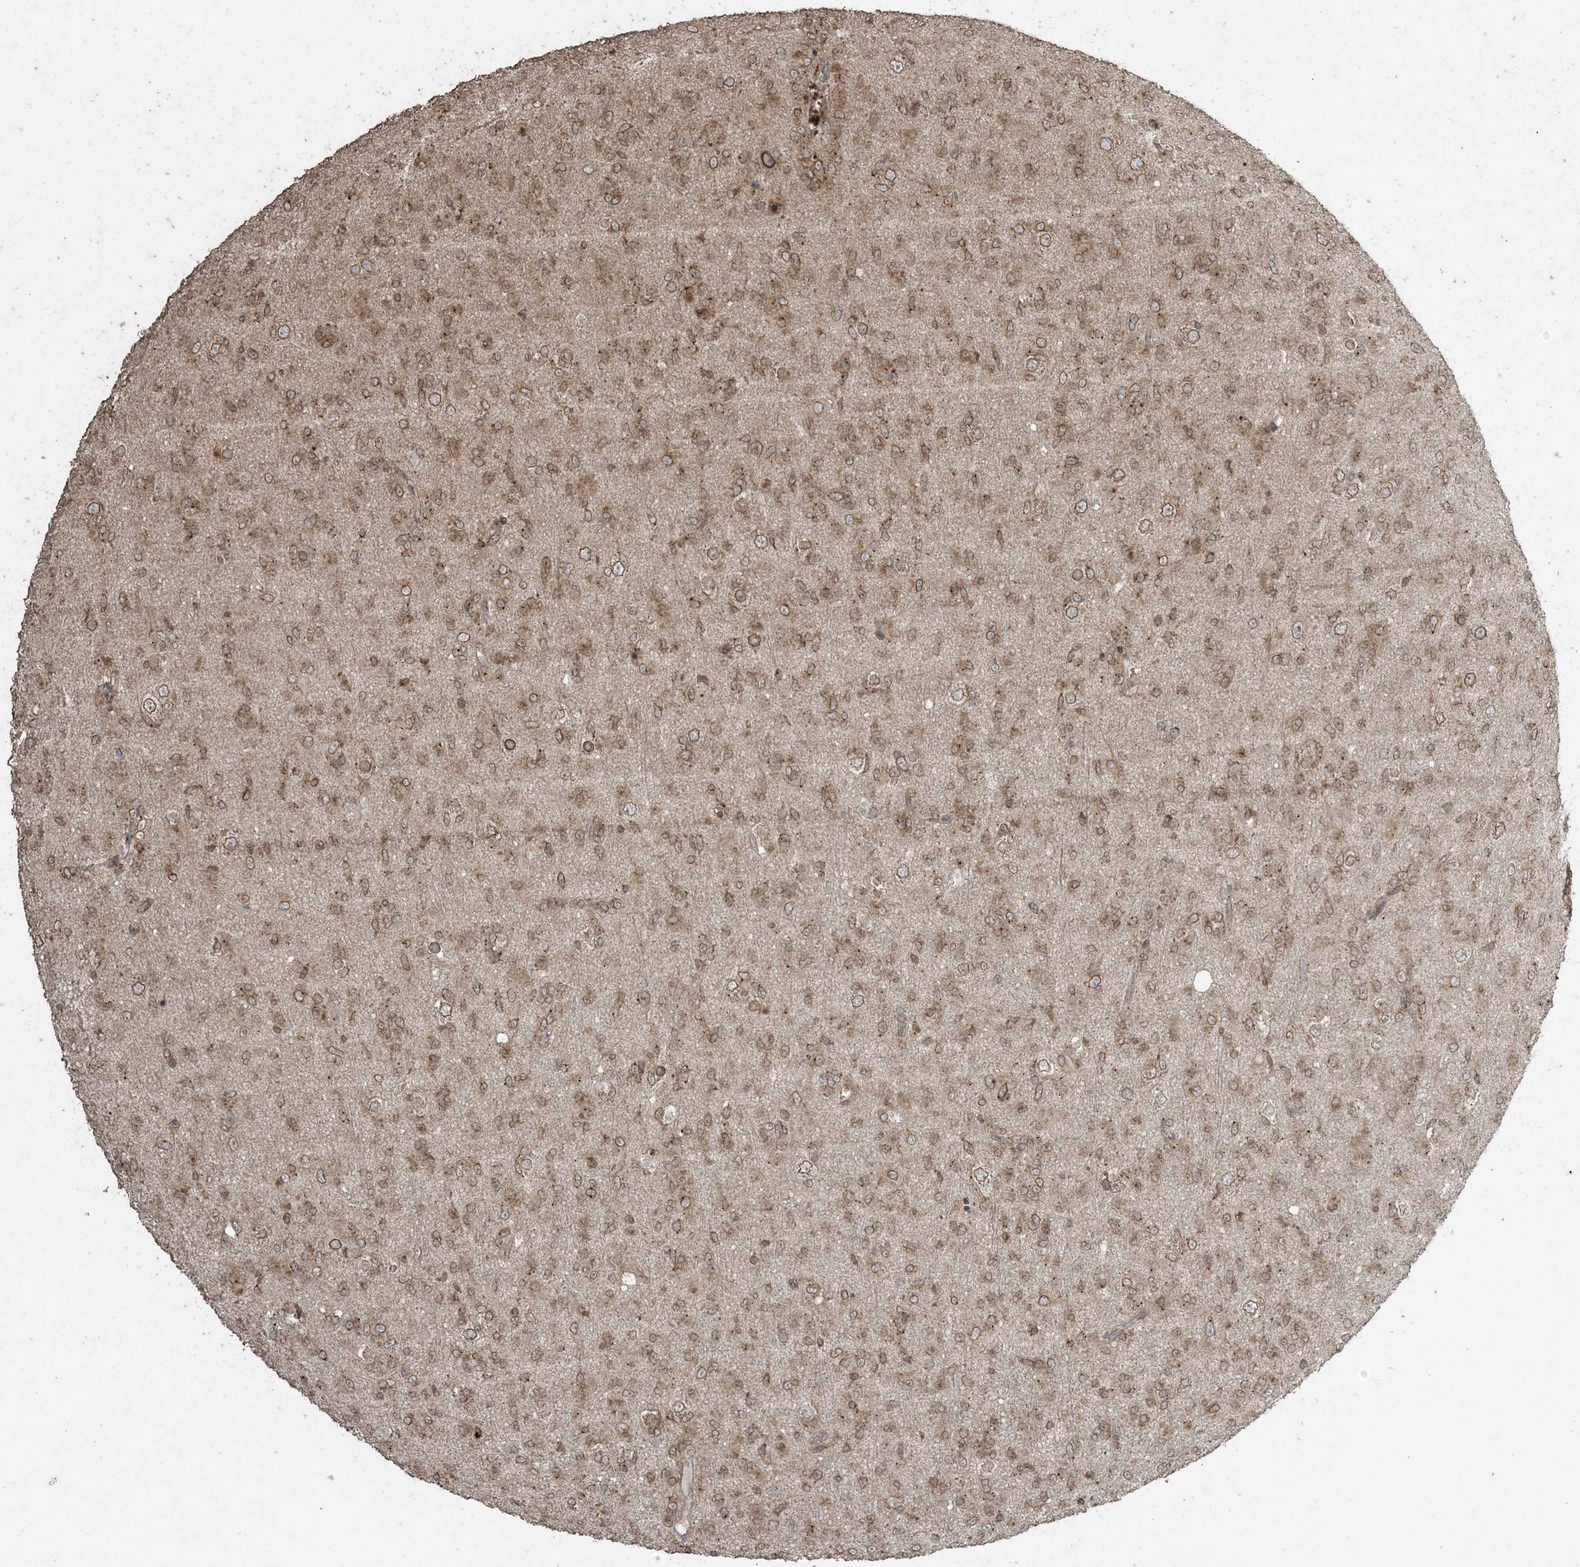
{"staining": {"intensity": "moderate", "quantity": ">75%", "location": "cytoplasmic/membranous,nuclear"}, "tissue": "glioma", "cell_type": "Tumor cells", "image_type": "cancer", "snomed": [{"axis": "morphology", "description": "Glioma, malignant, Low grade"}, {"axis": "topography", "description": "Brain"}], "caption": "Immunohistochemical staining of malignant glioma (low-grade) reveals medium levels of moderate cytoplasmic/membranous and nuclear staining in about >75% of tumor cells.", "gene": "DDX19B", "patient": {"sex": "male", "age": 65}}